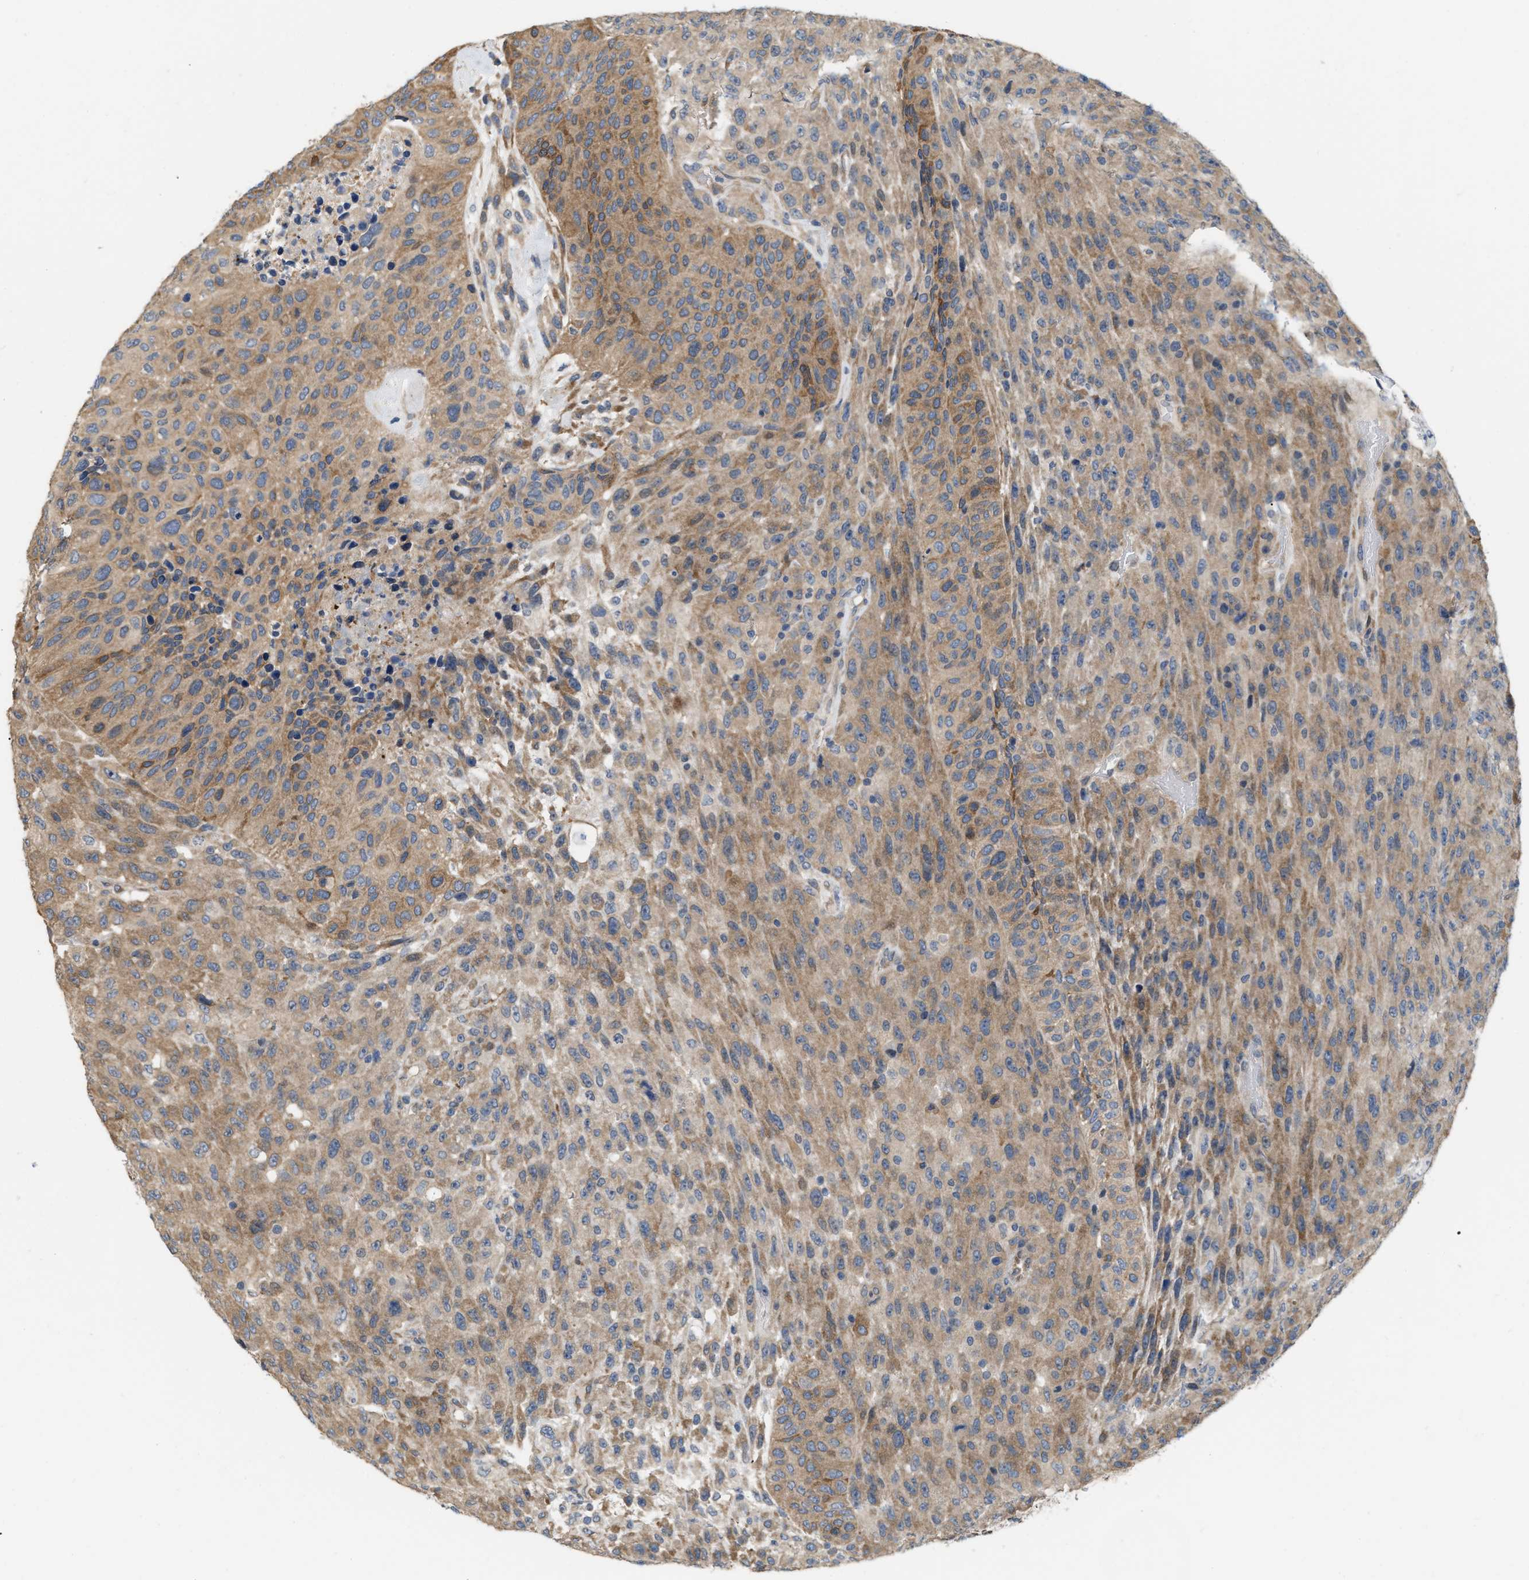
{"staining": {"intensity": "moderate", "quantity": "25%-75%", "location": "cytoplasmic/membranous"}, "tissue": "urothelial cancer", "cell_type": "Tumor cells", "image_type": "cancer", "snomed": [{"axis": "morphology", "description": "Urothelial carcinoma, High grade"}, {"axis": "topography", "description": "Urinary bladder"}], "caption": "IHC micrograph of neoplastic tissue: urothelial cancer stained using immunohistochemistry reveals medium levels of moderate protein expression localized specifically in the cytoplasmic/membranous of tumor cells, appearing as a cytoplasmic/membranous brown color.", "gene": "CSNK1A1", "patient": {"sex": "male", "age": 66}}